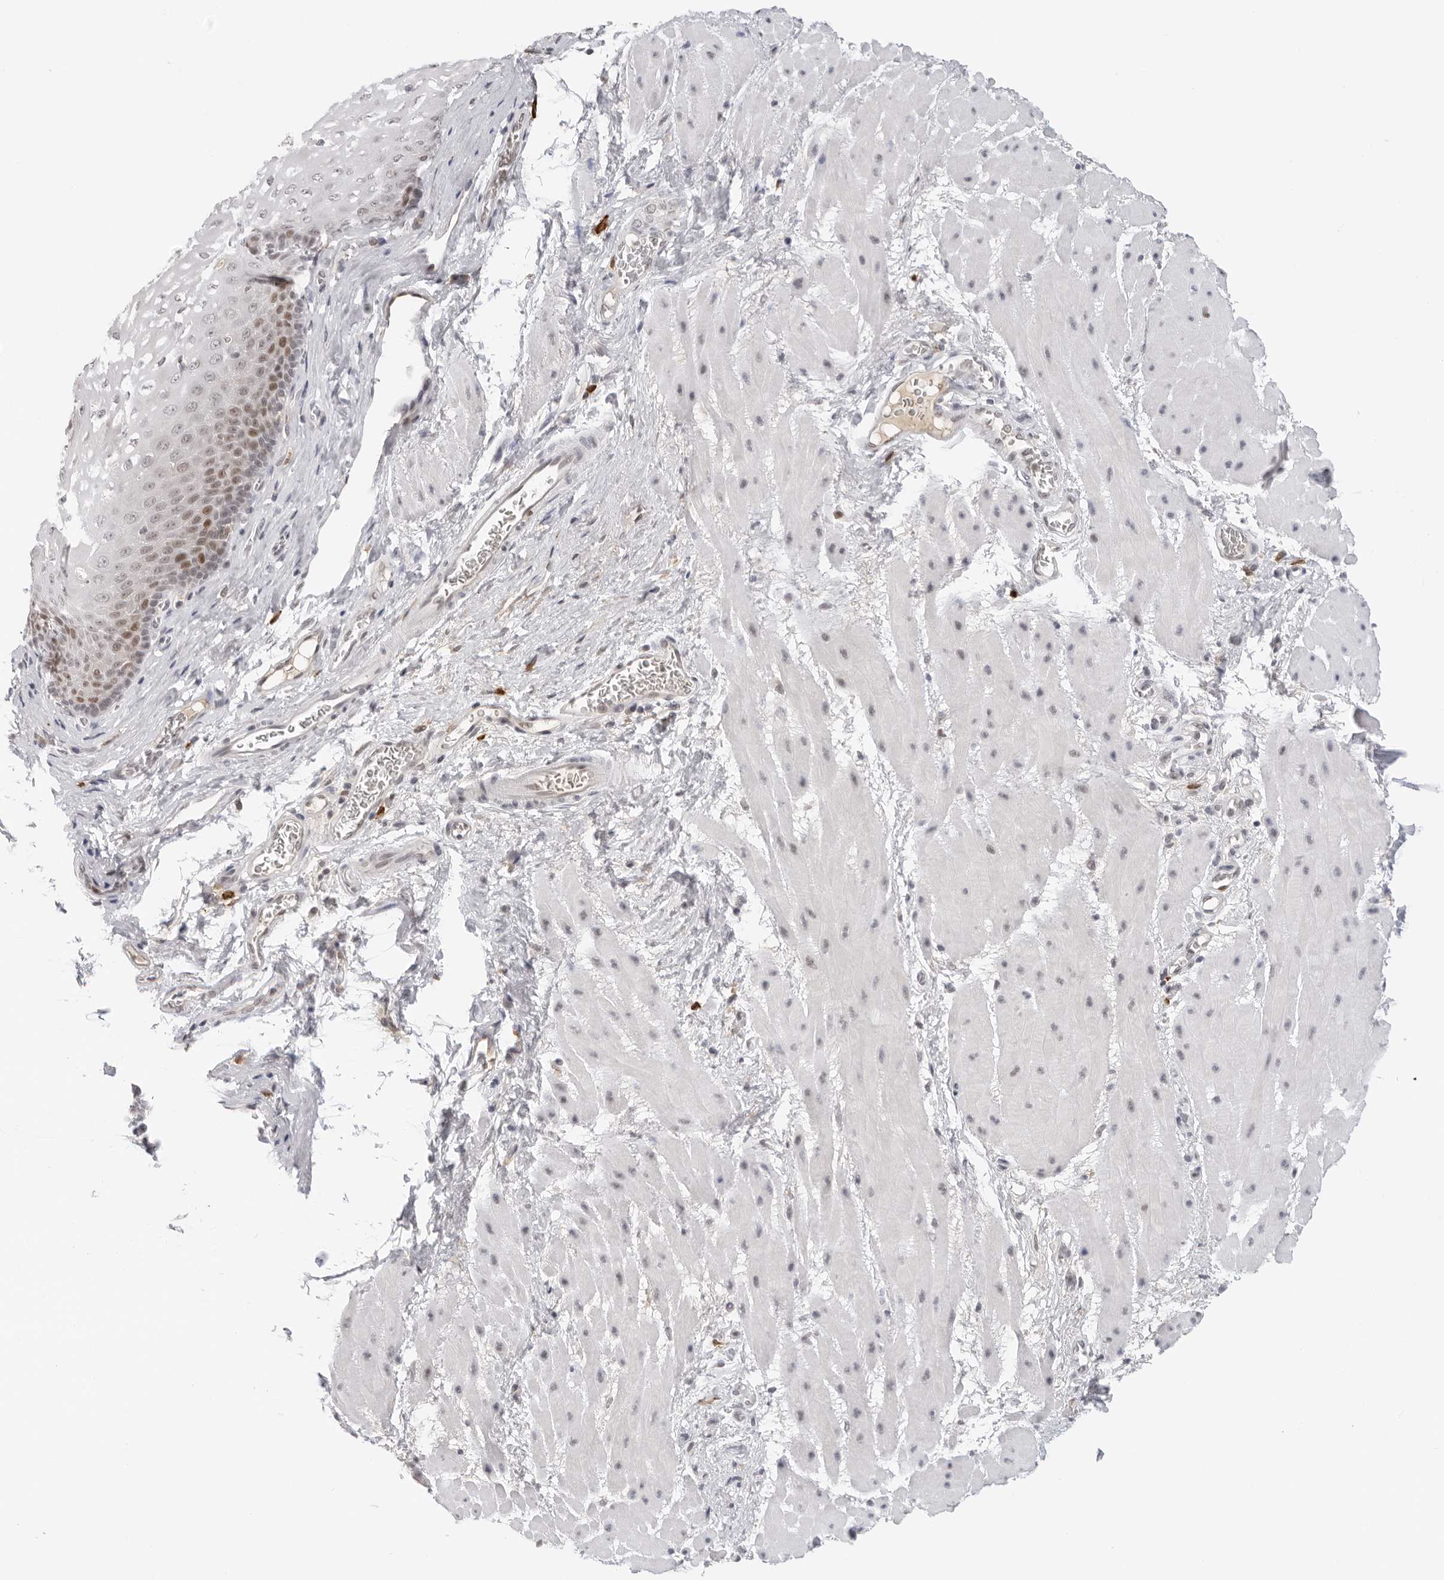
{"staining": {"intensity": "moderate", "quantity": "25%-75%", "location": "nuclear"}, "tissue": "esophagus", "cell_type": "Squamous epithelial cells", "image_type": "normal", "snomed": [{"axis": "morphology", "description": "Normal tissue, NOS"}, {"axis": "topography", "description": "Esophagus"}], "caption": "Benign esophagus shows moderate nuclear positivity in about 25%-75% of squamous epithelial cells.", "gene": "MSH6", "patient": {"sex": "male", "age": 48}}